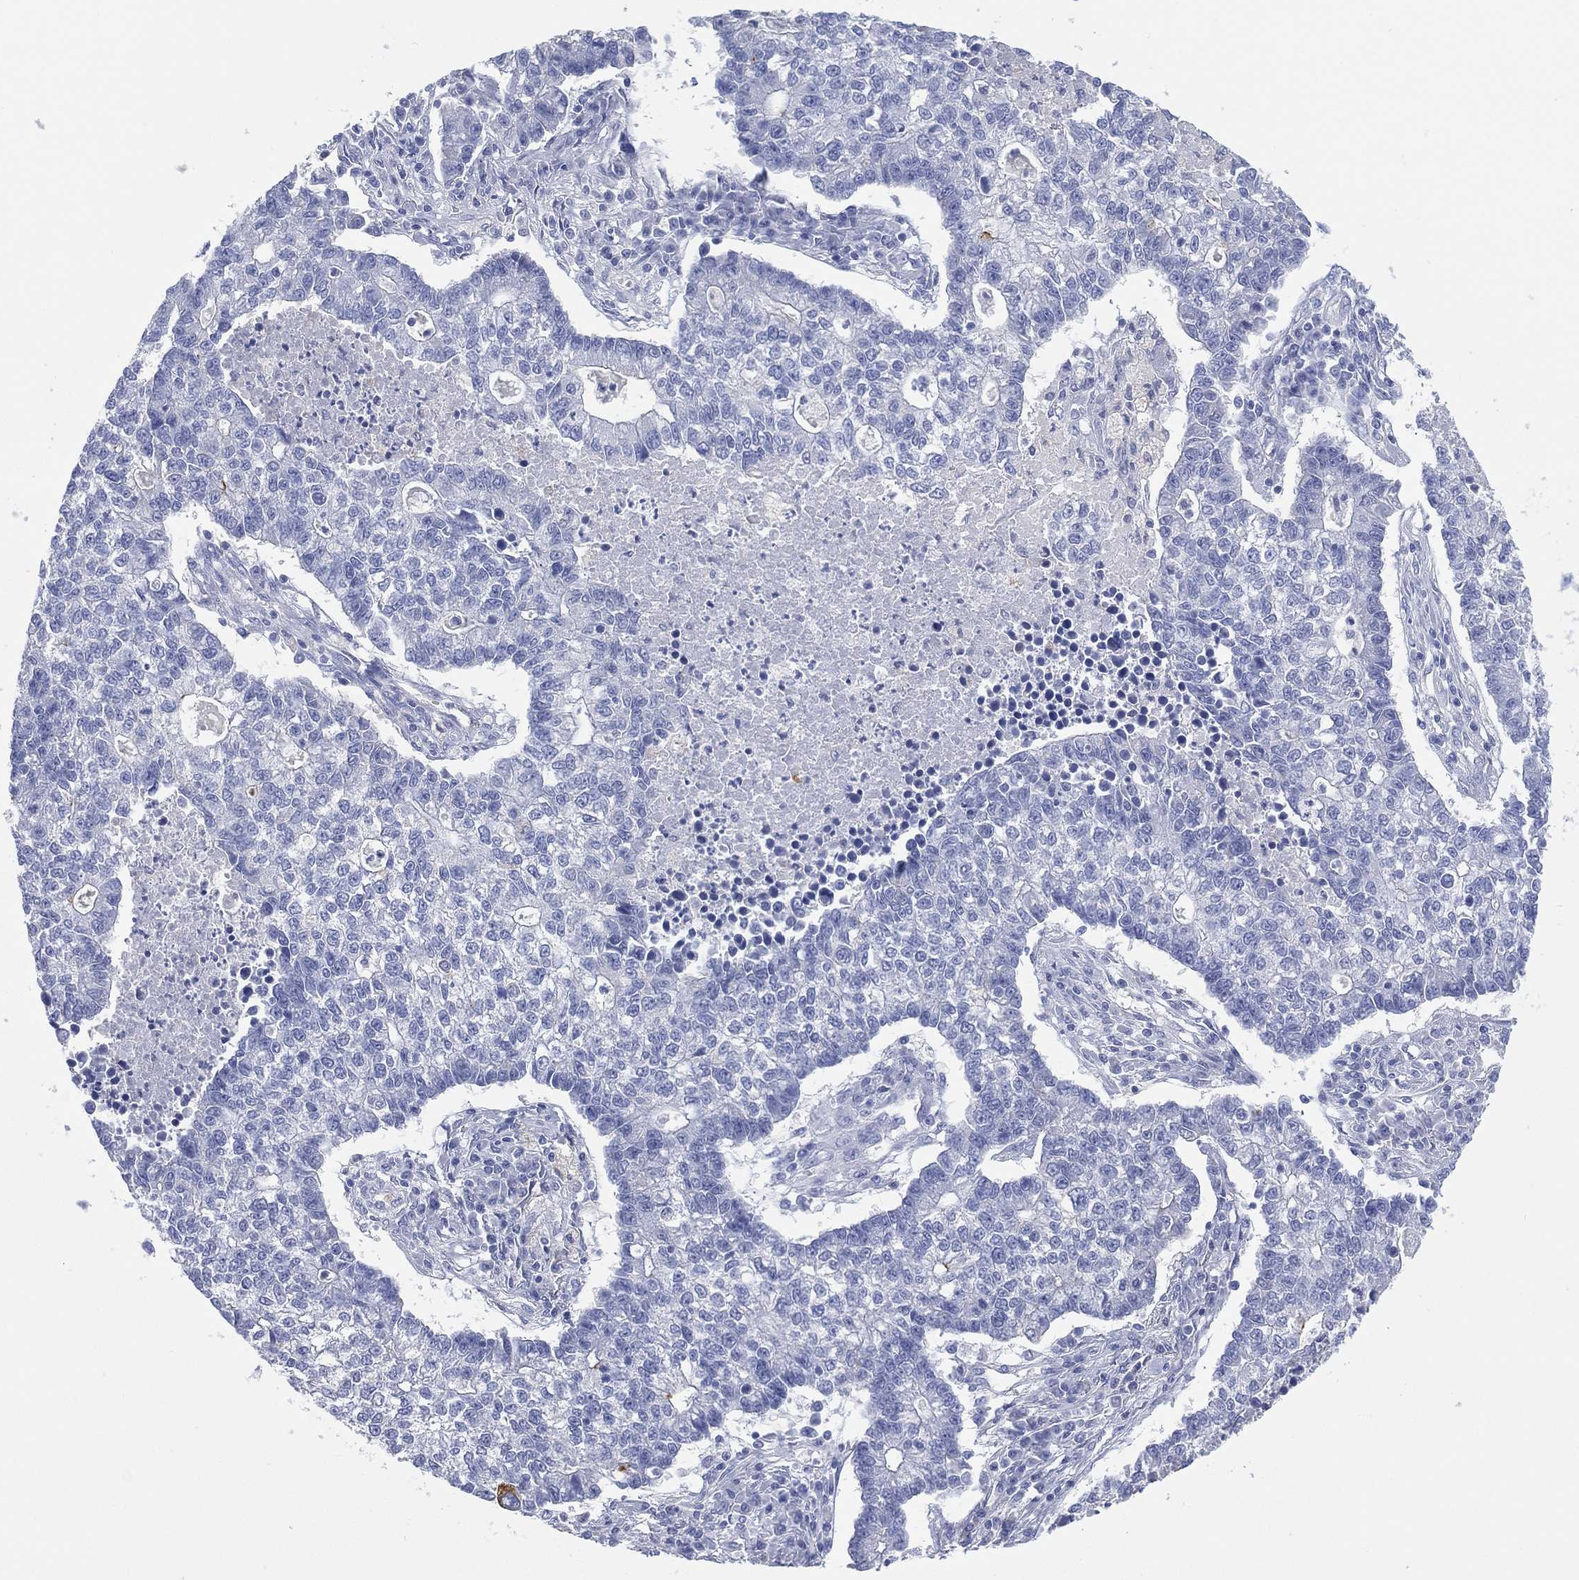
{"staining": {"intensity": "negative", "quantity": "none", "location": "none"}, "tissue": "lung cancer", "cell_type": "Tumor cells", "image_type": "cancer", "snomed": [{"axis": "morphology", "description": "Adenocarcinoma, NOS"}, {"axis": "topography", "description": "Lung"}], "caption": "High magnification brightfield microscopy of lung cancer stained with DAB (3,3'-diaminobenzidine) (brown) and counterstained with hematoxylin (blue): tumor cells show no significant positivity.", "gene": "FMO1", "patient": {"sex": "male", "age": 57}}